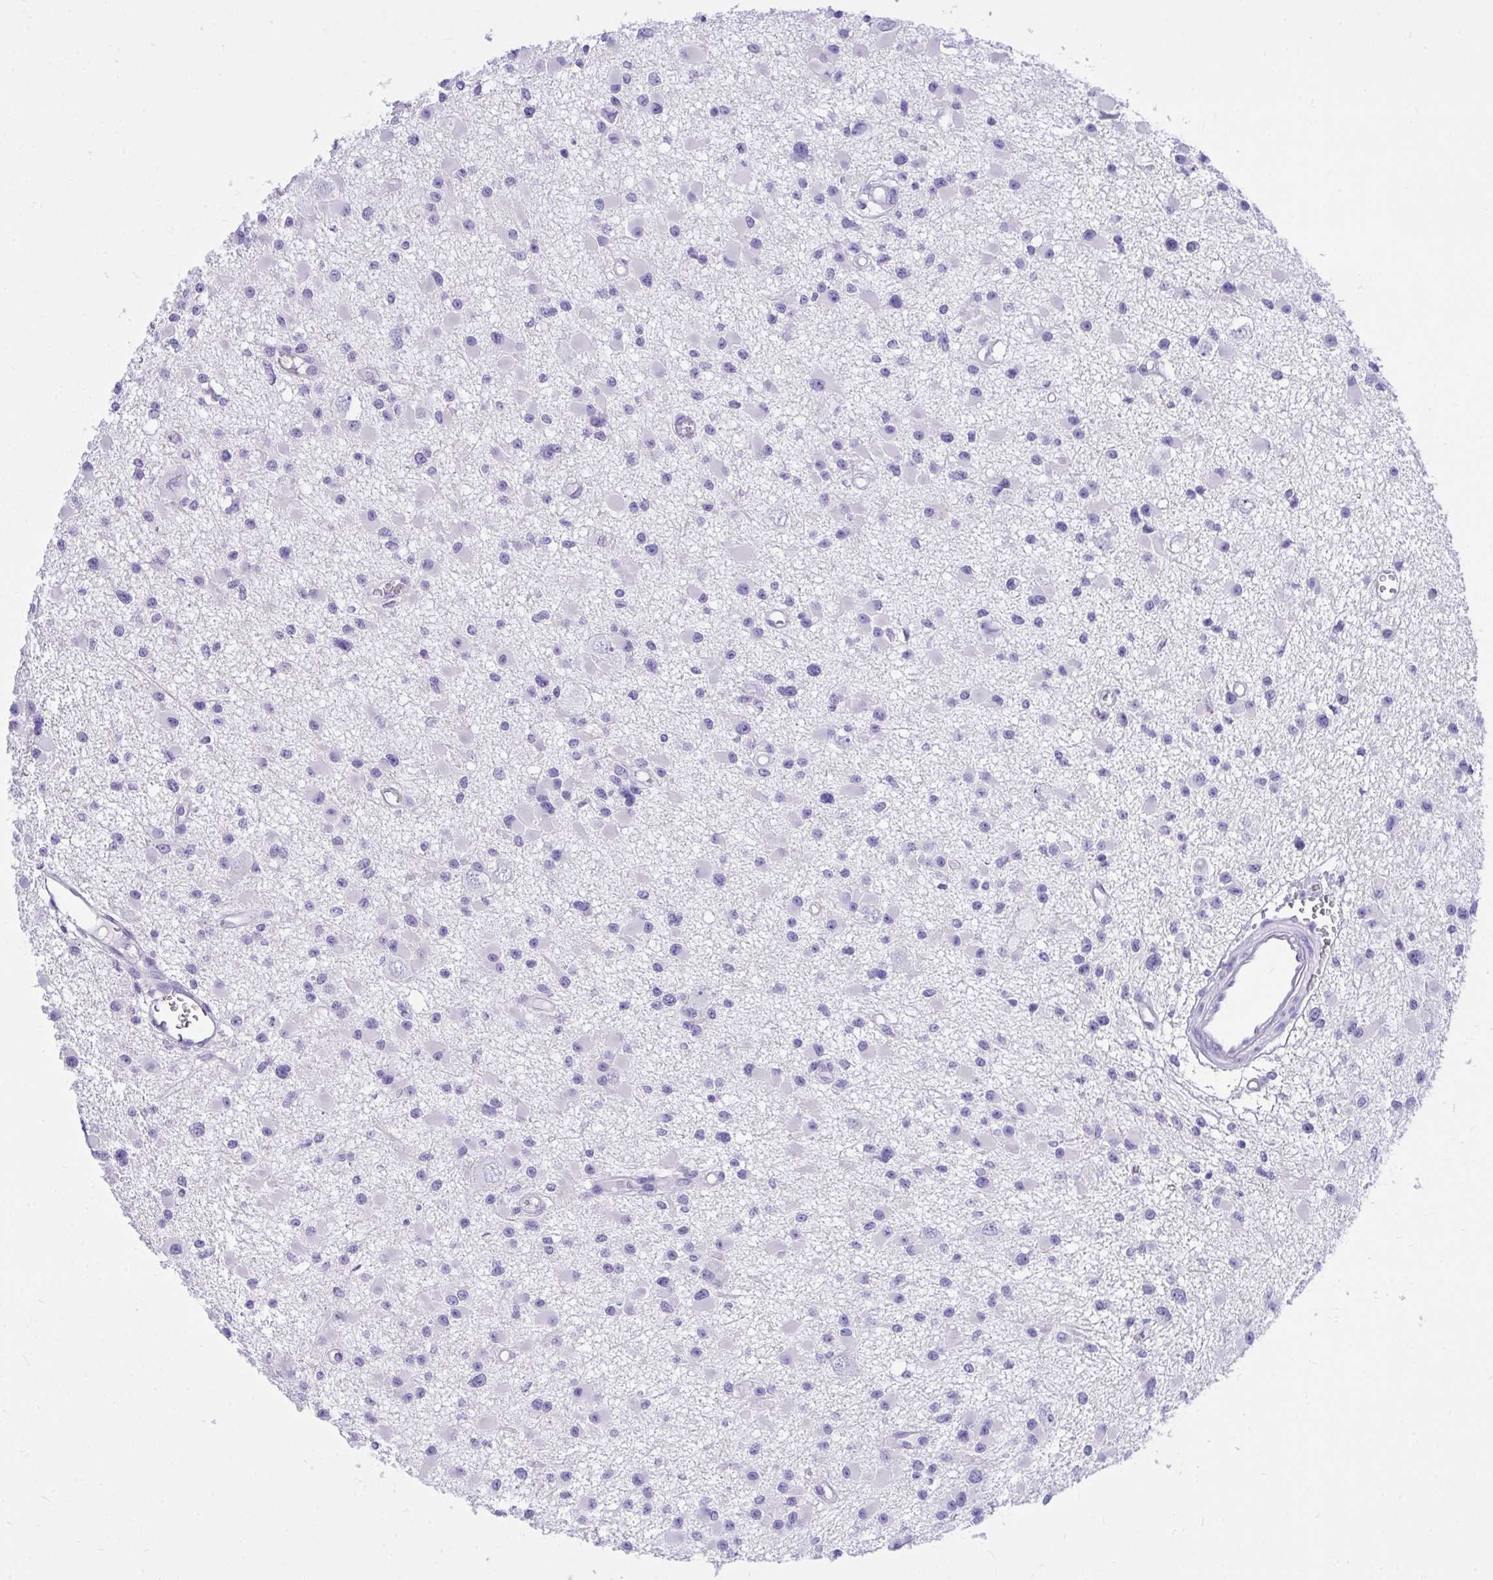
{"staining": {"intensity": "negative", "quantity": "none", "location": "none"}, "tissue": "glioma", "cell_type": "Tumor cells", "image_type": "cancer", "snomed": [{"axis": "morphology", "description": "Glioma, malignant, High grade"}, {"axis": "topography", "description": "Brain"}], "caption": "Protein analysis of malignant glioma (high-grade) displays no significant positivity in tumor cells.", "gene": "KCNN4", "patient": {"sex": "male", "age": 54}}